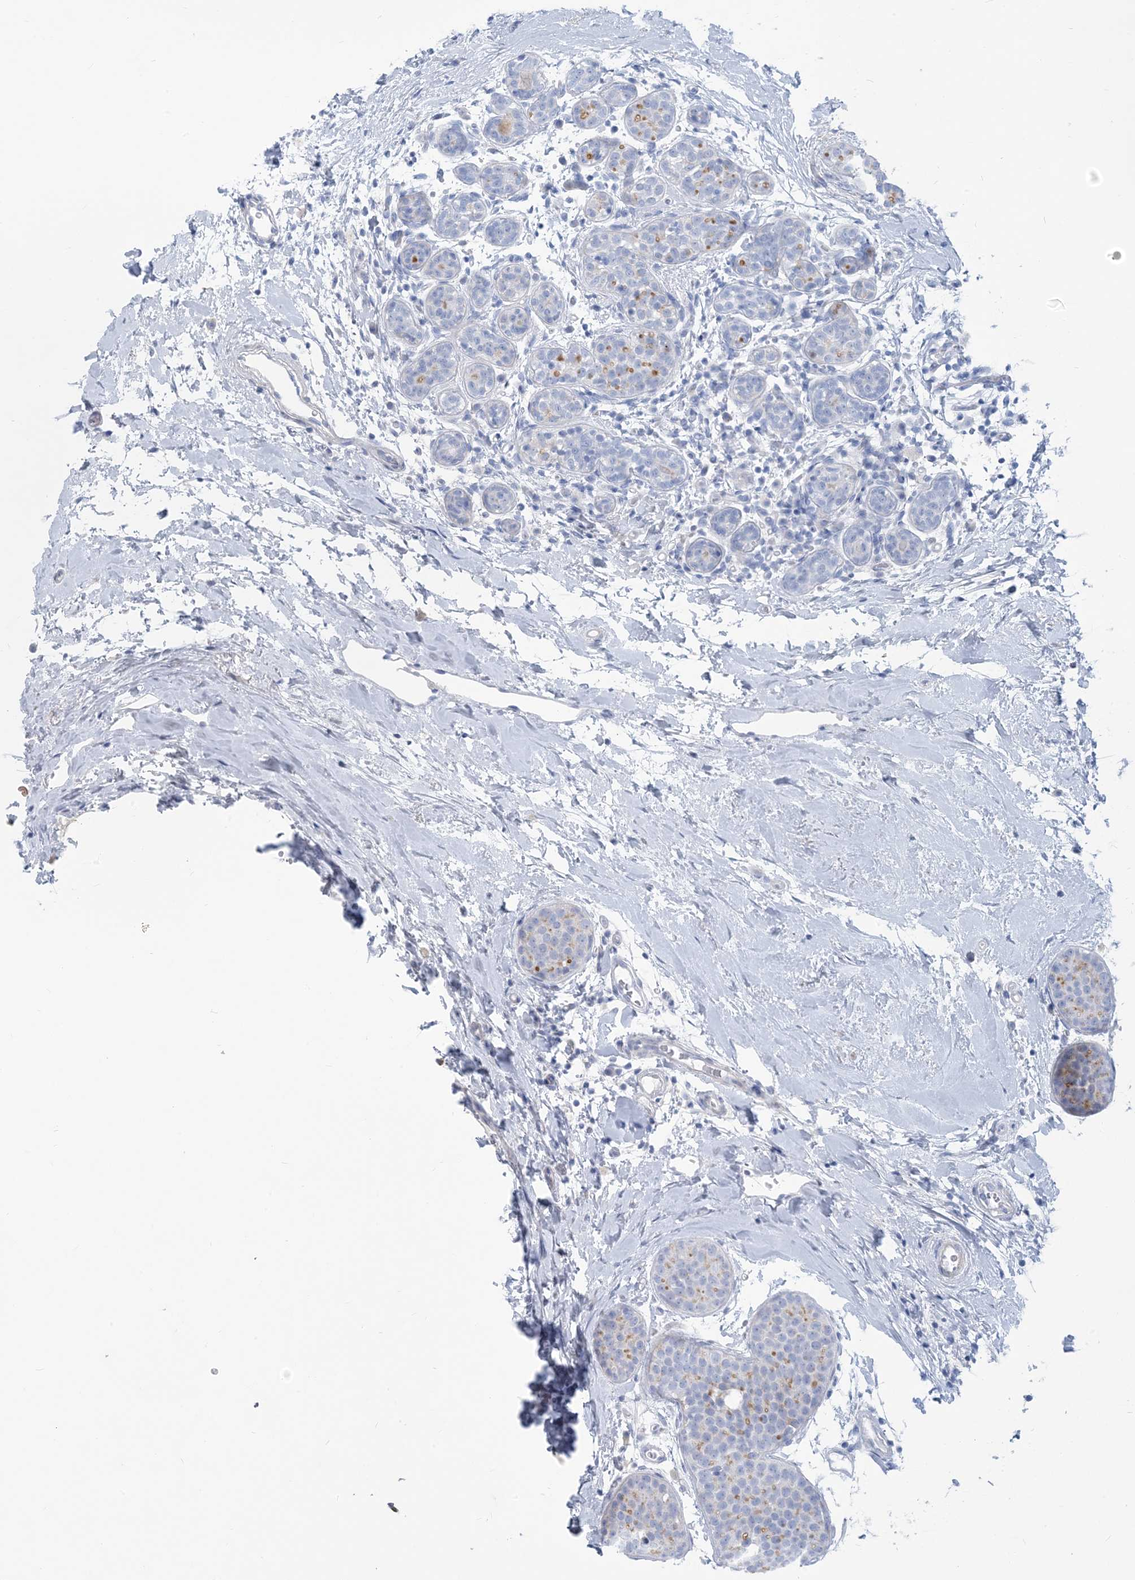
{"staining": {"intensity": "moderate", "quantity": "<25%", "location": "cytoplasmic/membranous"}, "tissue": "breast cancer", "cell_type": "Tumor cells", "image_type": "cancer", "snomed": [{"axis": "morphology", "description": "Lobular carcinoma, in situ"}, {"axis": "morphology", "description": "Lobular carcinoma"}, {"axis": "topography", "description": "Breast"}], "caption": "Protein staining reveals moderate cytoplasmic/membranous staining in approximately <25% of tumor cells in breast lobular carcinoma.", "gene": "MOXD1", "patient": {"sex": "female", "age": 41}}